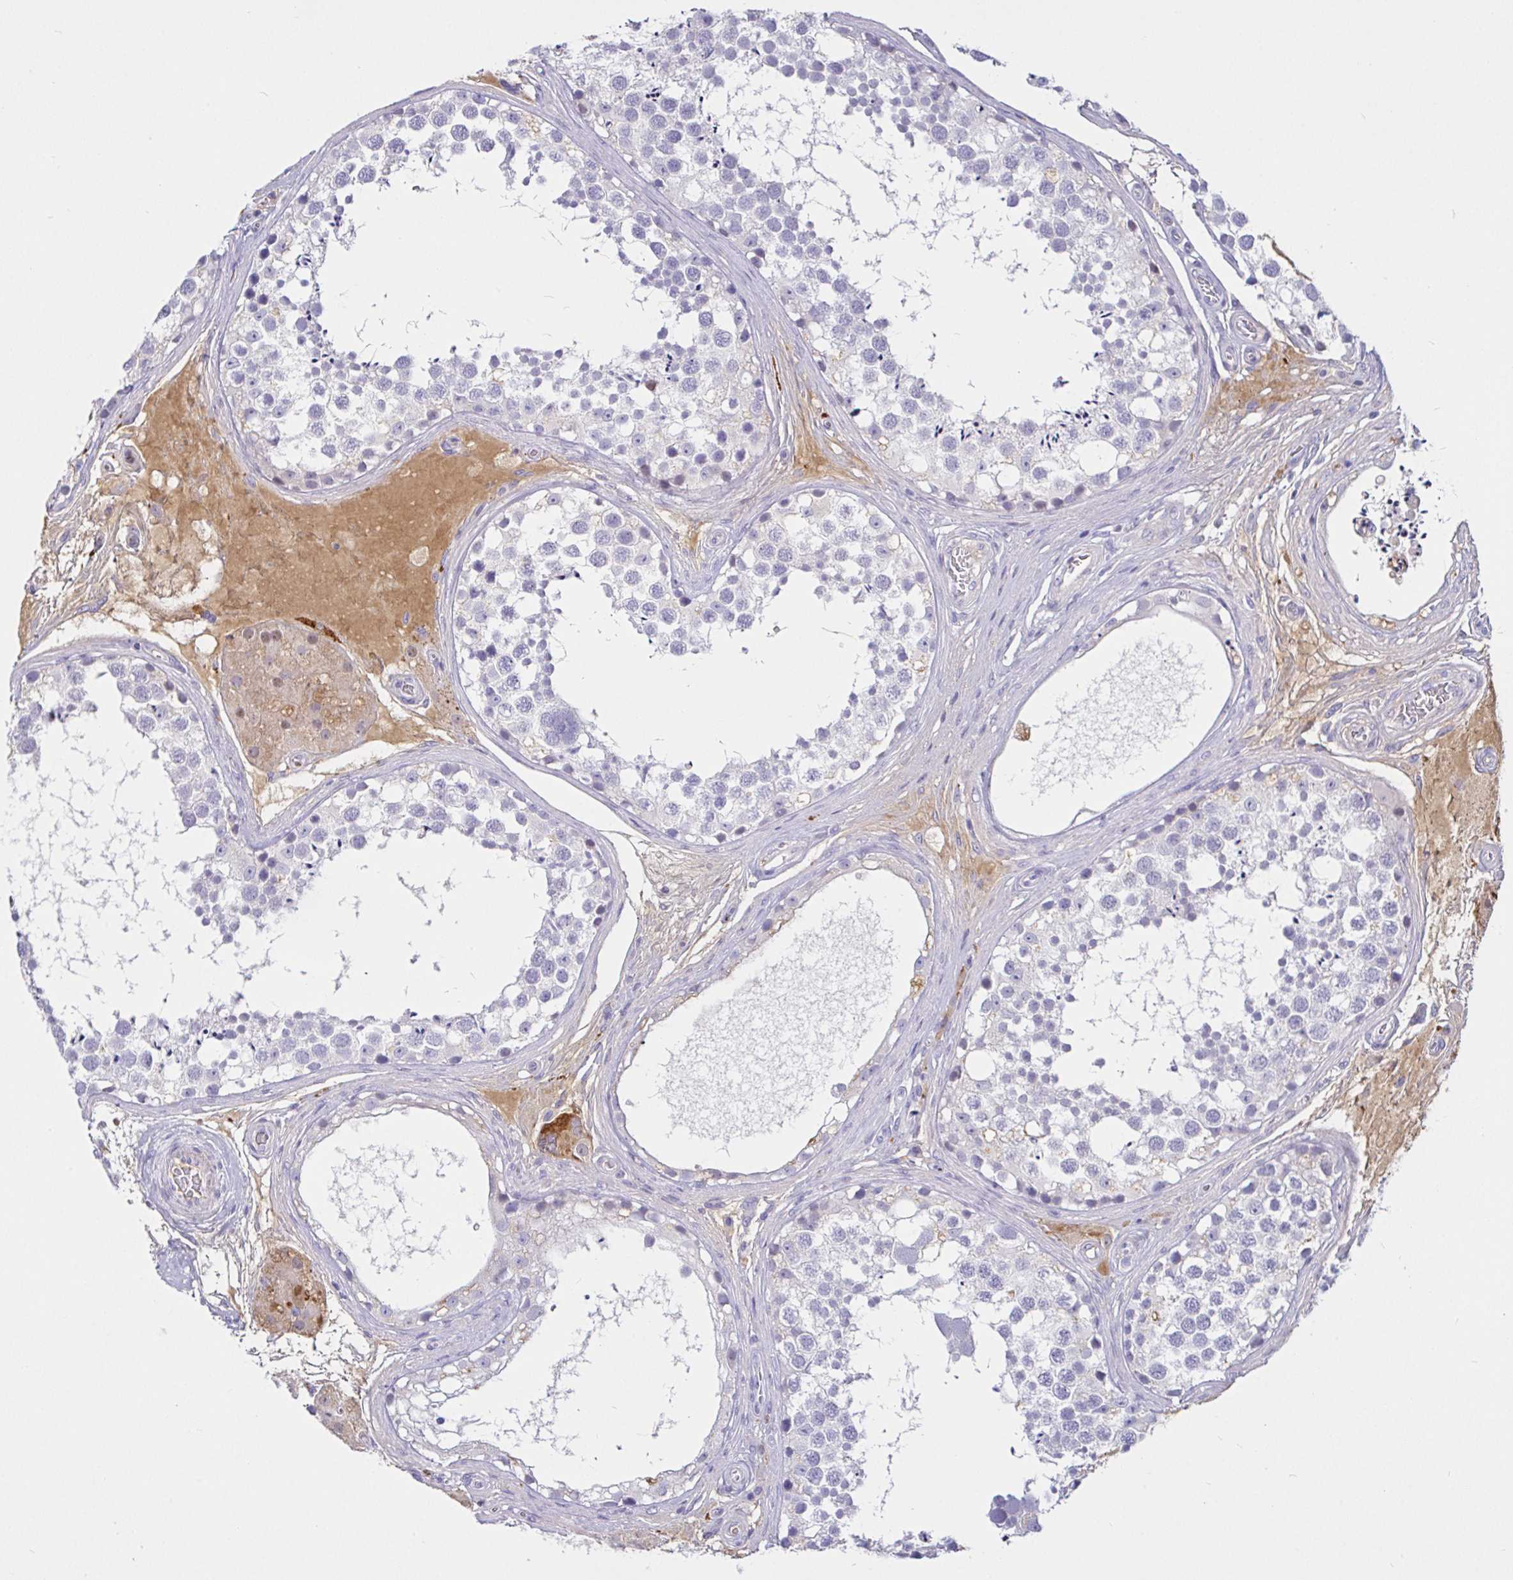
{"staining": {"intensity": "negative", "quantity": "none", "location": "none"}, "tissue": "testis", "cell_type": "Cells in seminiferous ducts", "image_type": "normal", "snomed": [{"axis": "morphology", "description": "Normal tissue, NOS"}, {"axis": "morphology", "description": "Seminoma, NOS"}, {"axis": "topography", "description": "Testis"}], "caption": "Immunohistochemical staining of benign testis shows no significant staining in cells in seminiferous ducts.", "gene": "SAA2", "patient": {"sex": "male", "age": 65}}